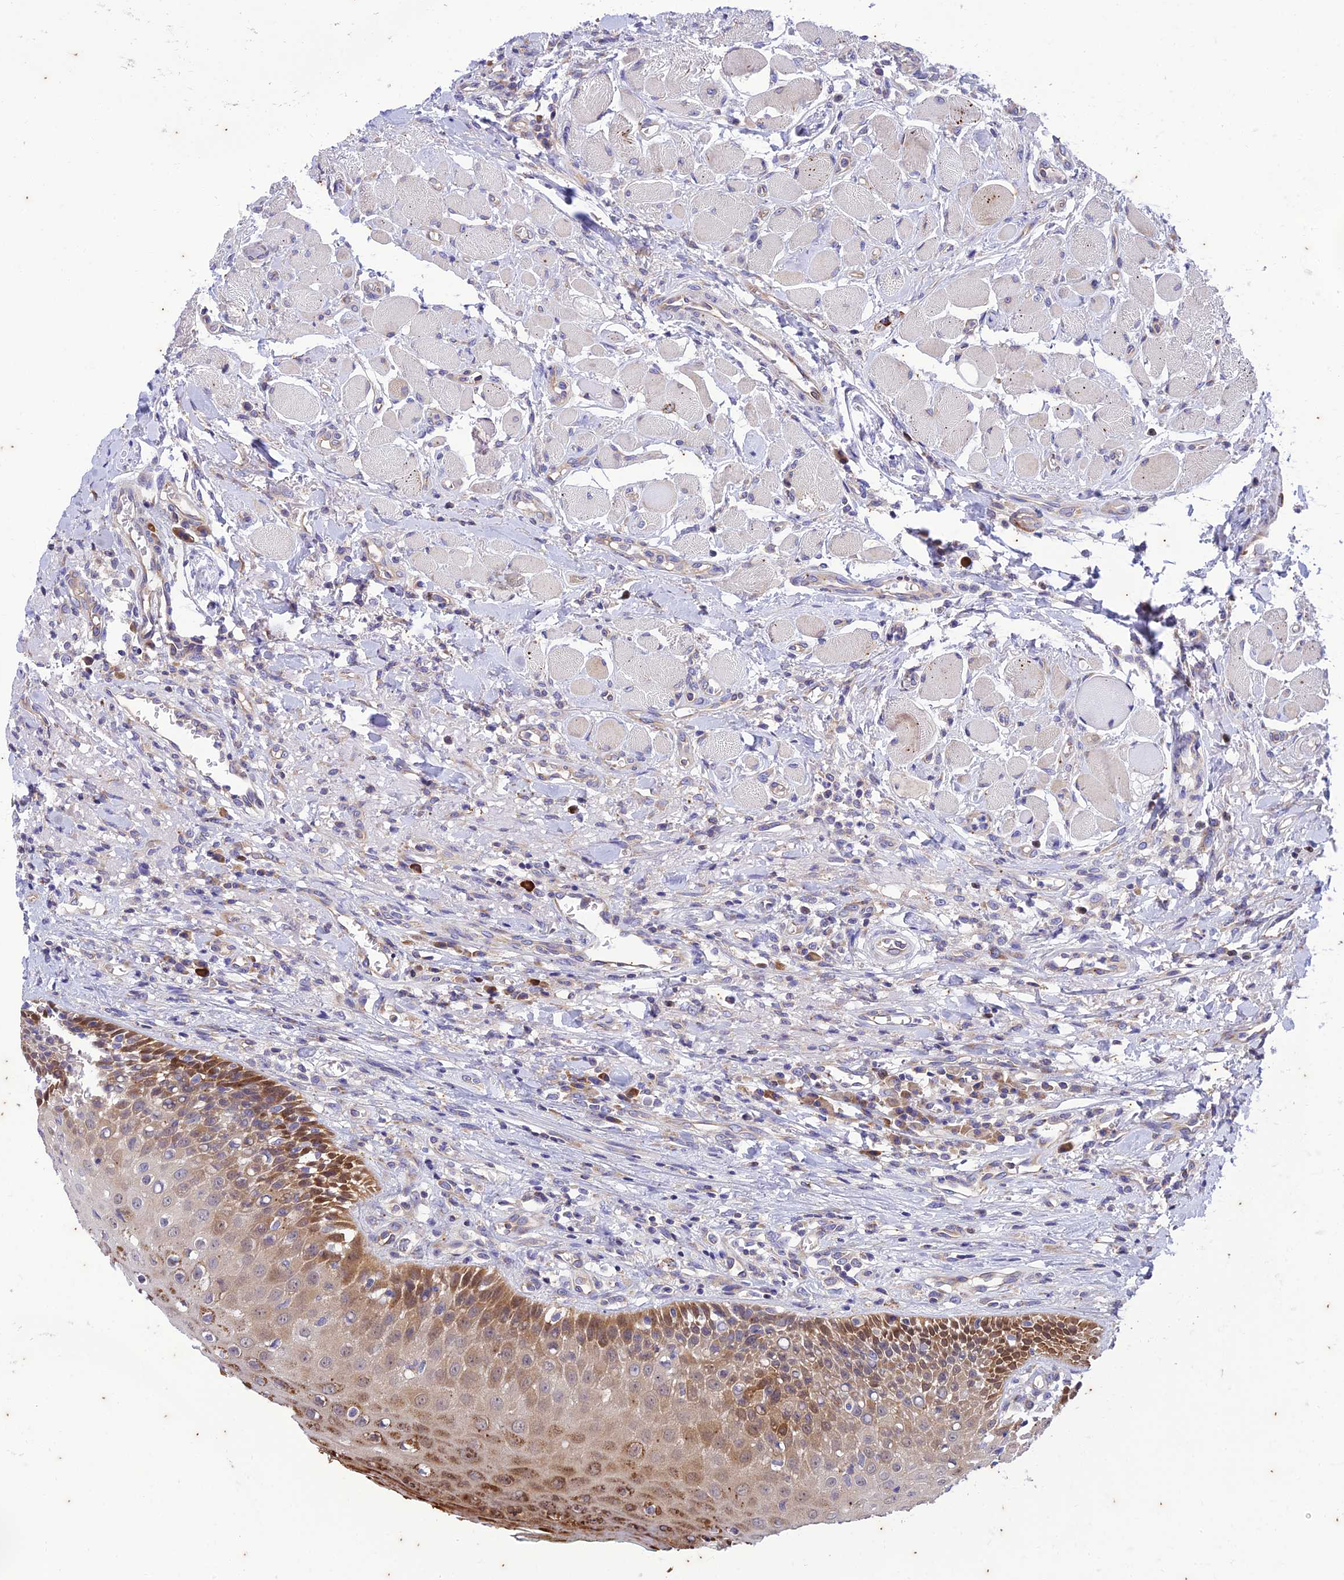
{"staining": {"intensity": "moderate", "quantity": "25%-75%", "location": "cytoplasmic/membranous"}, "tissue": "oral mucosa", "cell_type": "Squamous epithelial cells", "image_type": "normal", "snomed": [{"axis": "morphology", "description": "Normal tissue, NOS"}, {"axis": "topography", "description": "Oral tissue"}], "caption": "Human oral mucosa stained for a protein (brown) displays moderate cytoplasmic/membranous positive positivity in about 25%-75% of squamous epithelial cells.", "gene": "PIMREG", "patient": {"sex": "female", "age": 70}}